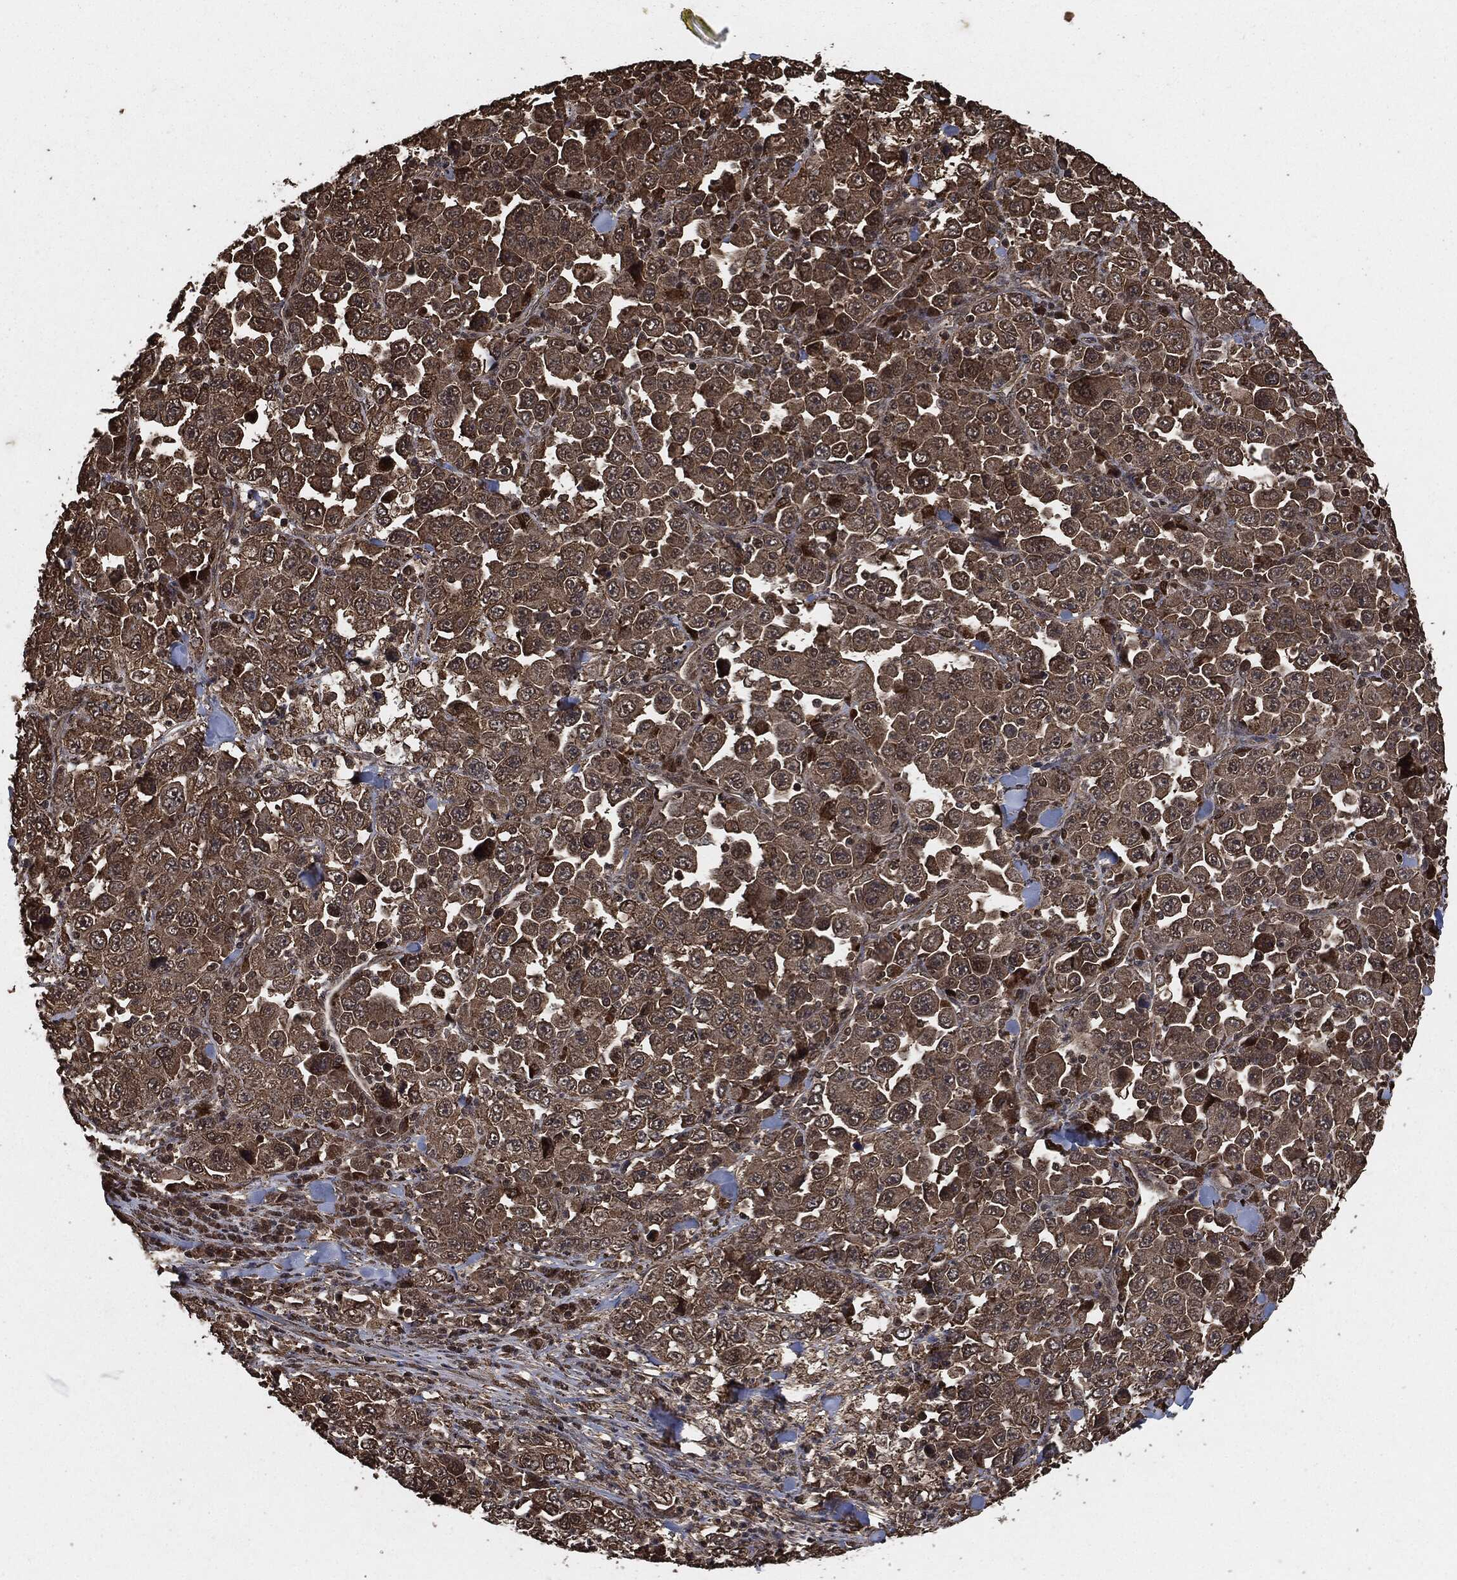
{"staining": {"intensity": "moderate", "quantity": "25%-75%", "location": "cytoplasmic/membranous"}, "tissue": "stomach cancer", "cell_type": "Tumor cells", "image_type": "cancer", "snomed": [{"axis": "morphology", "description": "Normal tissue, NOS"}, {"axis": "morphology", "description": "Adenocarcinoma, NOS"}, {"axis": "topography", "description": "Stomach, upper"}, {"axis": "topography", "description": "Stomach"}], "caption": "The micrograph reveals a brown stain indicating the presence of a protein in the cytoplasmic/membranous of tumor cells in adenocarcinoma (stomach).", "gene": "EGFR", "patient": {"sex": "male", "age": 59}}